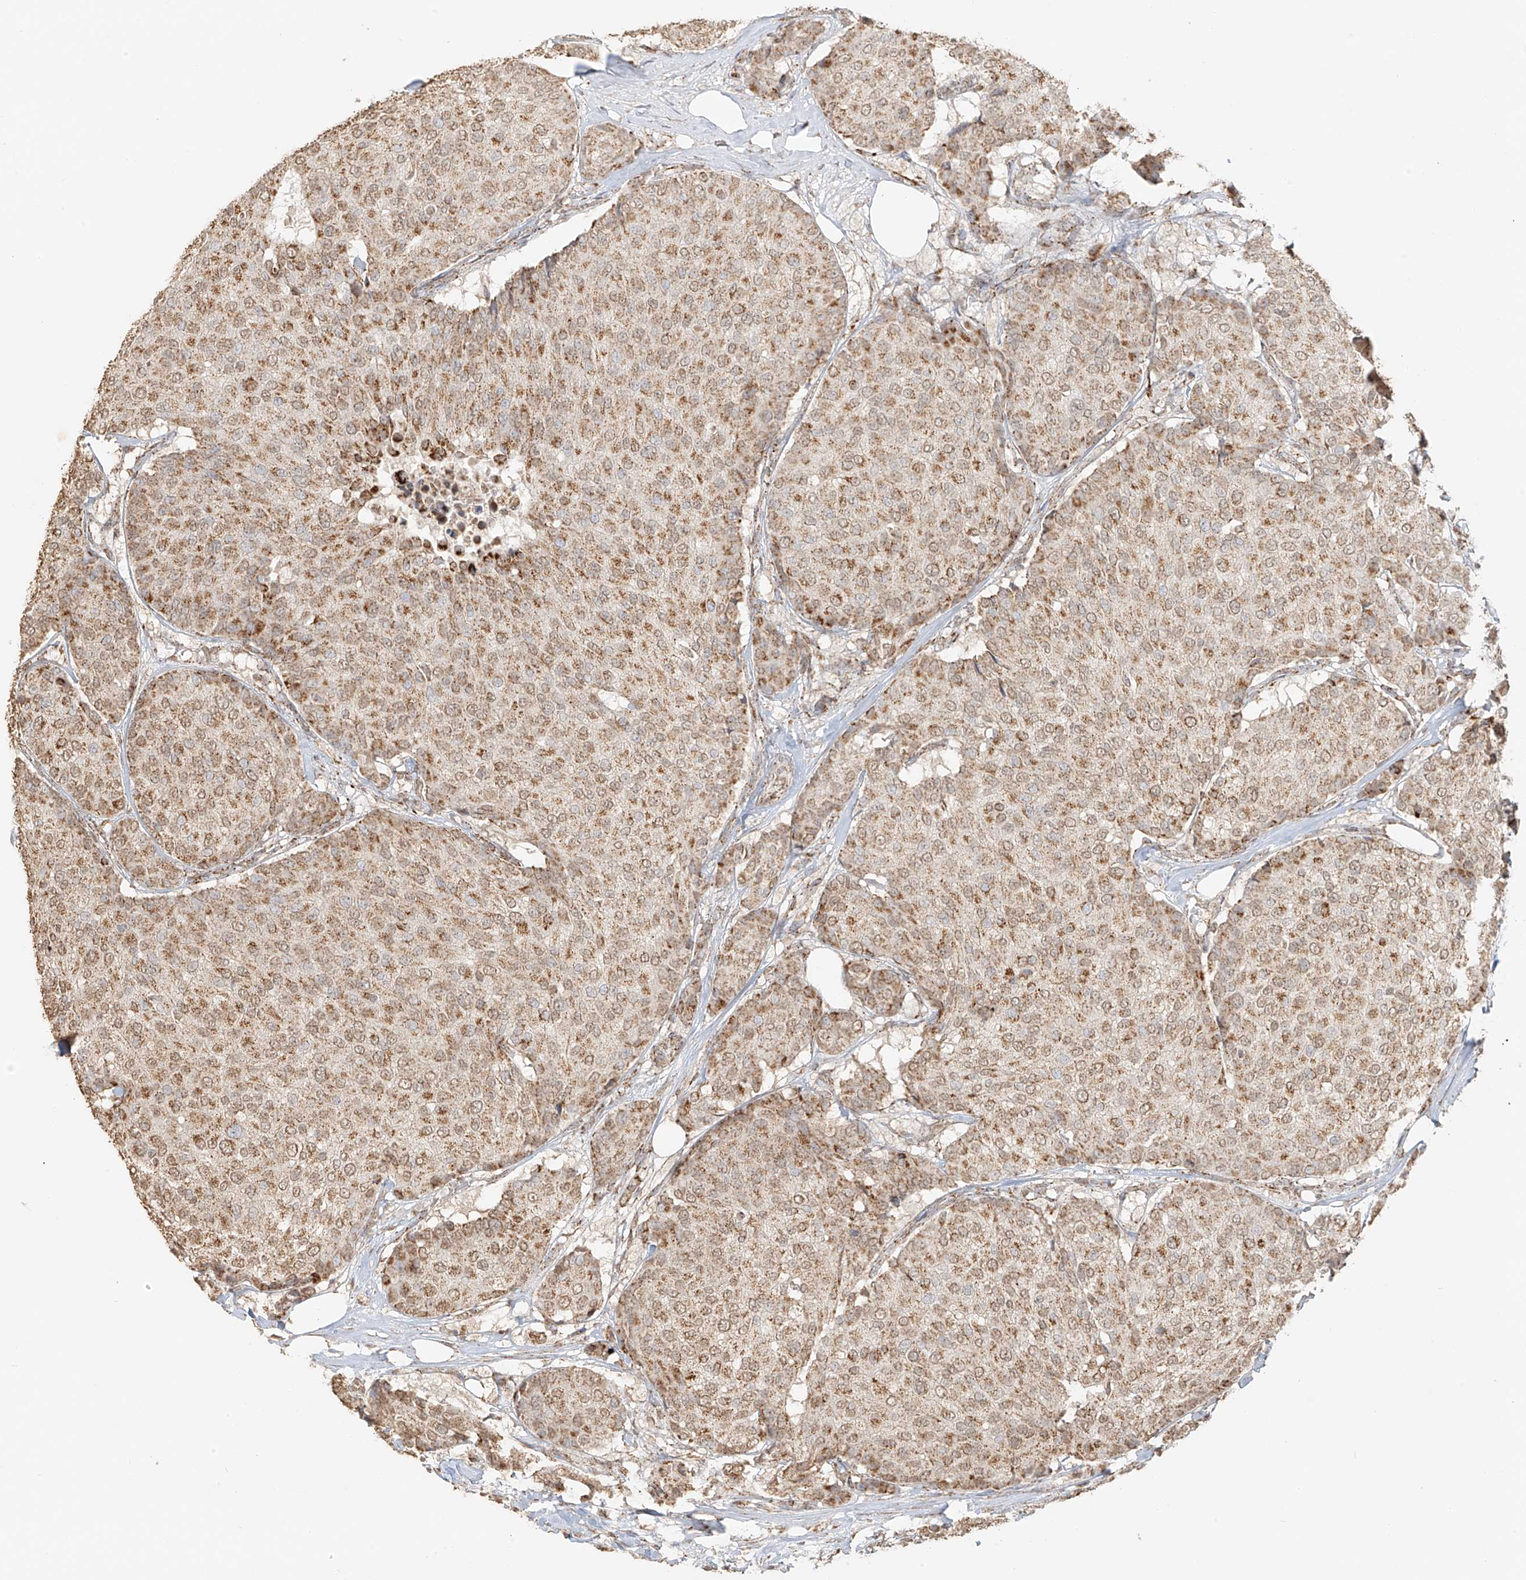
{"staining": {"intensity": "moderate", "quantity": ">75%", "location": "cytoplasmic/membranous"}, "tissue": "breast cancer", "cell_type": "Tumor cells", "image_type": "cancer", "snomed": [{"axis": "morphology", "description": "Duct carcinoma"}, {"axis": "topography", "description": "Breast"}], "caption": "Breast cancer (infiltrating ductal carcinoma) stained with IHC shows moderate cytoplasmic/membranous staining in approximately >75% of tumor cells. The staining is performed using DAB brown chromogen to label protein expression. The nuclei are counter-stained blue using hematoxylin.", "gene": "MIPEP", "patient": {"sex": "female", "age": 75}}